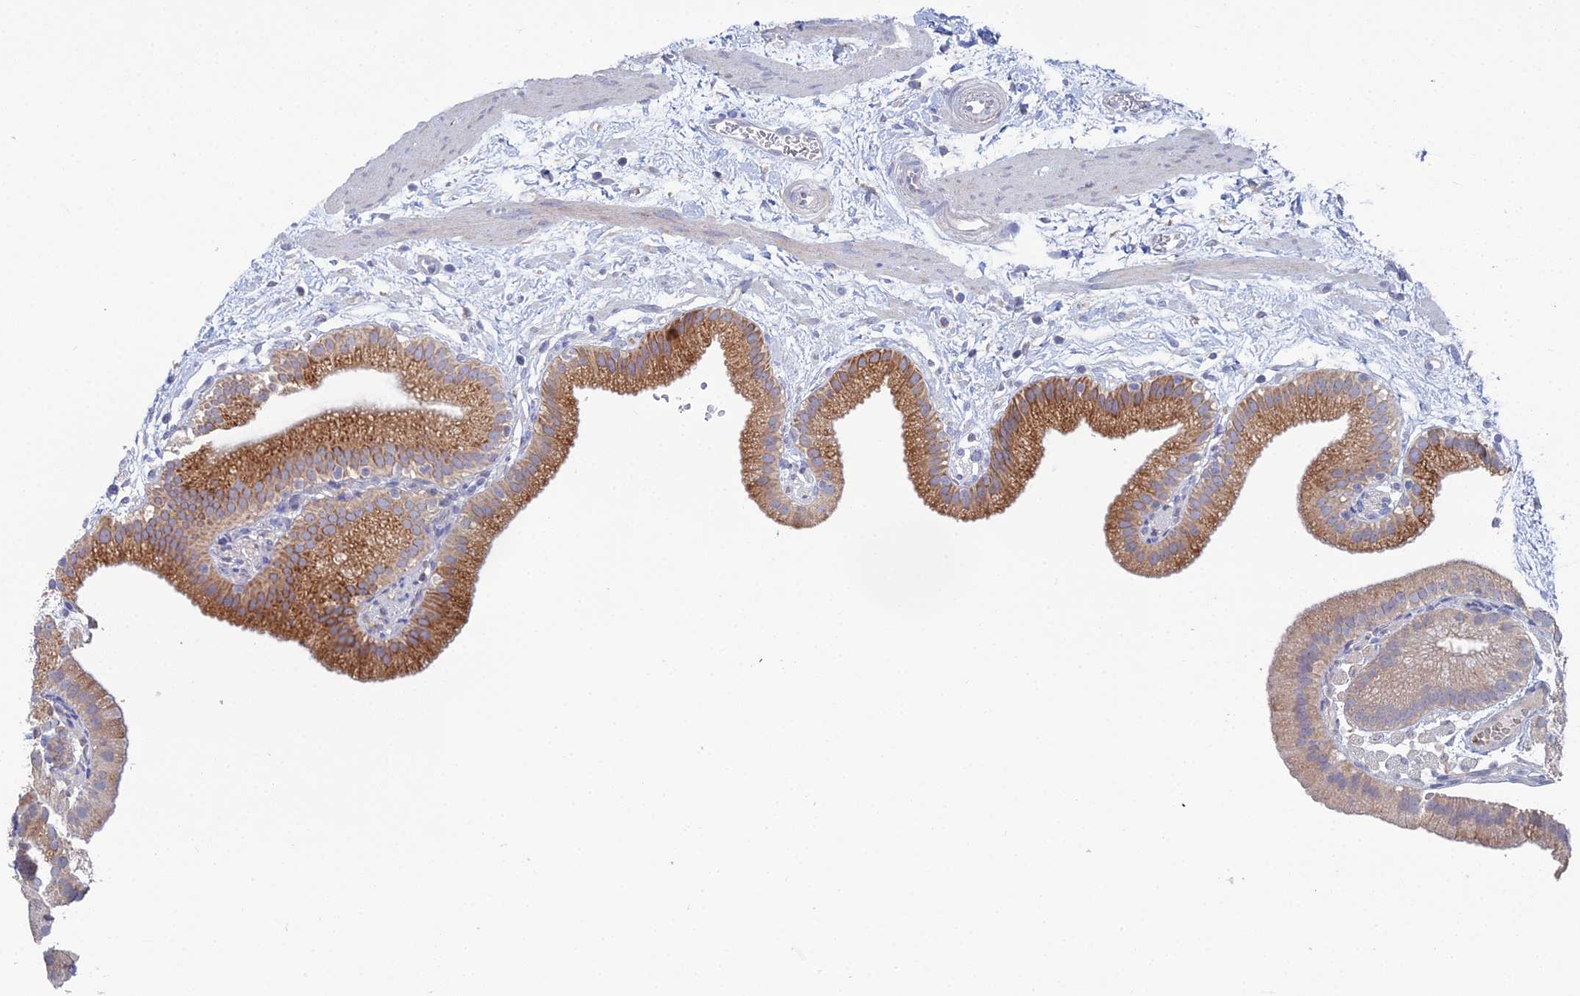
{"staining": {"intensity": "moderate", "quantity": ">75%", "location": "cytoplasmic/membranous"}, "tissue": "gallbladder", "cell_type": "Glandular cells", "image_type": "normal", "snomed": [{"axis": "morphology", "description": "Normal tissue, NOS"}, {"axis": "topography", "description": "Gallbladder"}], "caption": "A medium amount of moderate cytoplasmic/membranous expression is appreciated in approximately >75% of glandular cells in normal gallbladder.", "gene": "TRAPPC6A", "patient": {"sex": "male", "age": 55}}